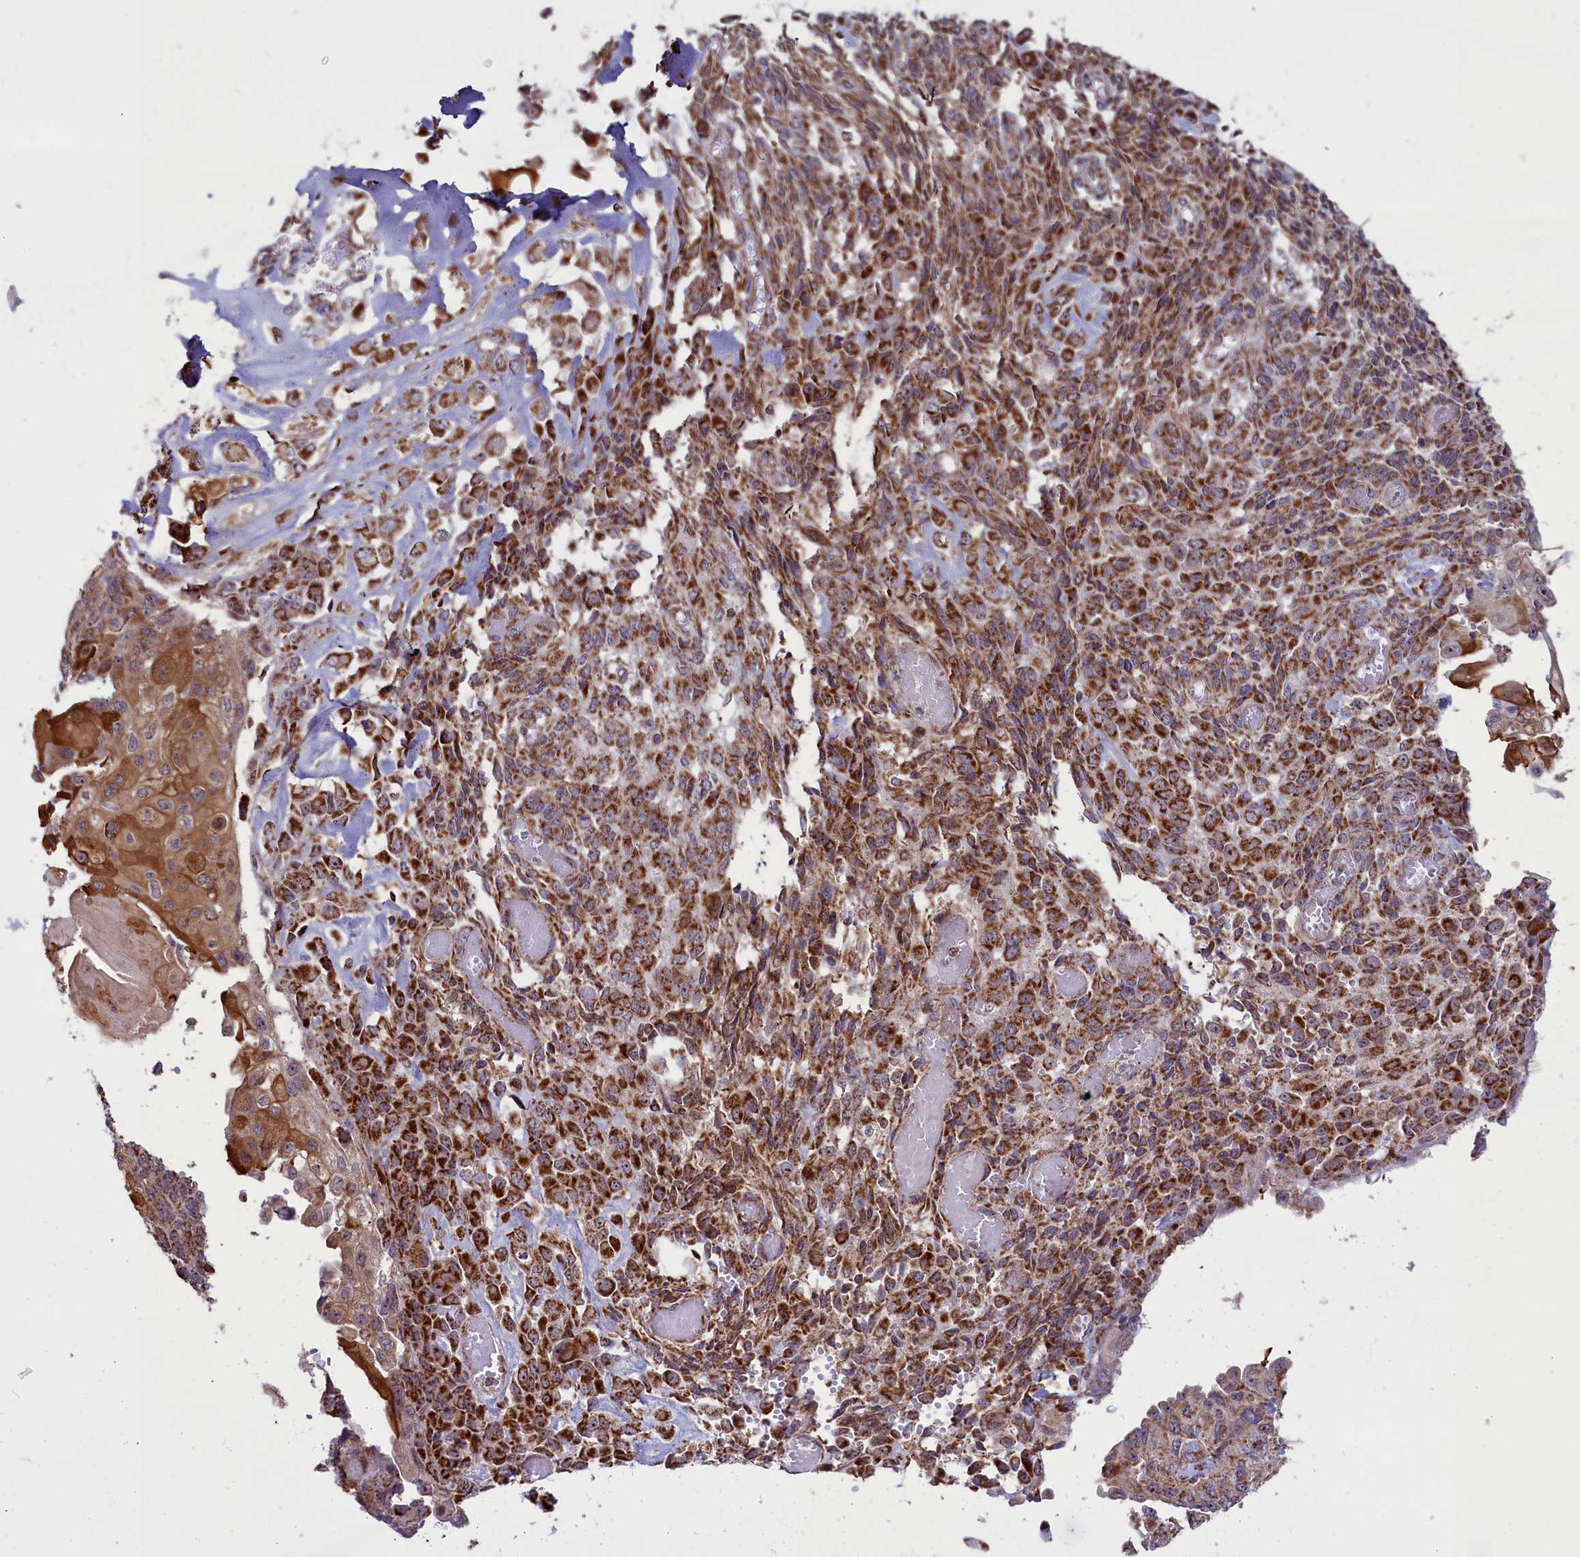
{"staining": {"intensity": "moderate", "quantity": ">75%", "location": "cytoplasmic/membranous"}, "tissue": "endometrial cancer", "cell_type": "Tumor cells", "image_type": "cancer", "snomed": [{"axis": "morphology", "description": "Adenocarcinoma, NOS"}, {"axis": "topography", "description": "Endometrium"}], "caption": "IHC image of neoplastic tissue: human endometrial cancer stained using immunohistochemistry (IHC) displays medium levels of moderate protein expression localized specifically in the cytoplasmic/membranous of tumor cells, appearing as a cytoplasmic/membranous brown color.", "gene": "GLRX5", "patient": {"sex": "female", "age": 32}}